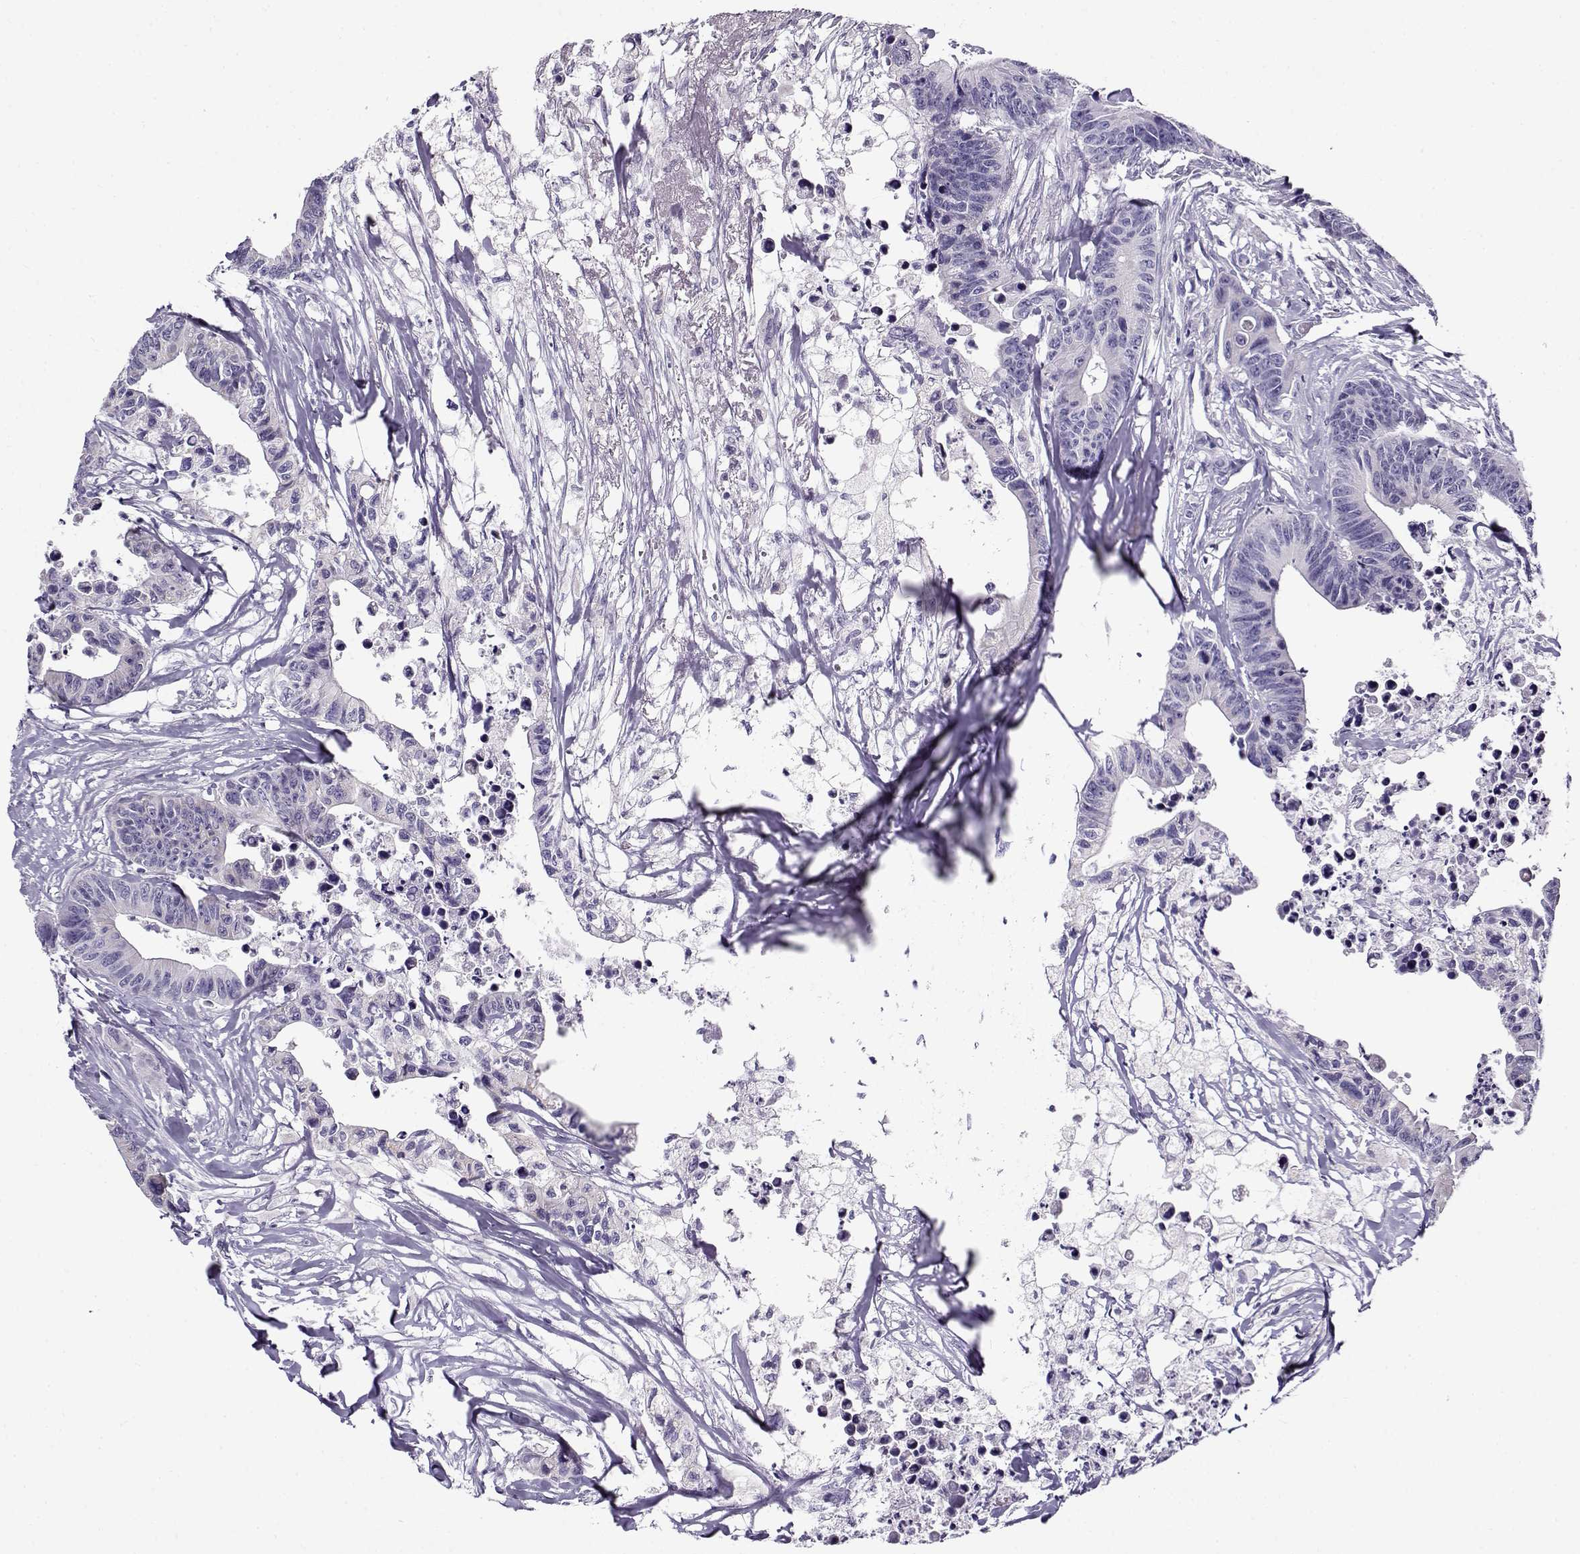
{"staining": {"intensity": "negative", "quantity": "none", "location": "none"}, "tissue": "colorectal cancer", "cell_type": "Tumor cells", "image_type": "cancer", "snomed": [{"axis": "morphology", "description": "Adenocarcinoma, NOS"}, {"axis": "topography", "description": "Colon"}], "caption": "Adenocarcinoma (colorectal) was stained to show a protein in brown. There is no significant positivity in tumor cells.", "gene": "FEZF1", "patient": {"sex": "female", "age": 87}}